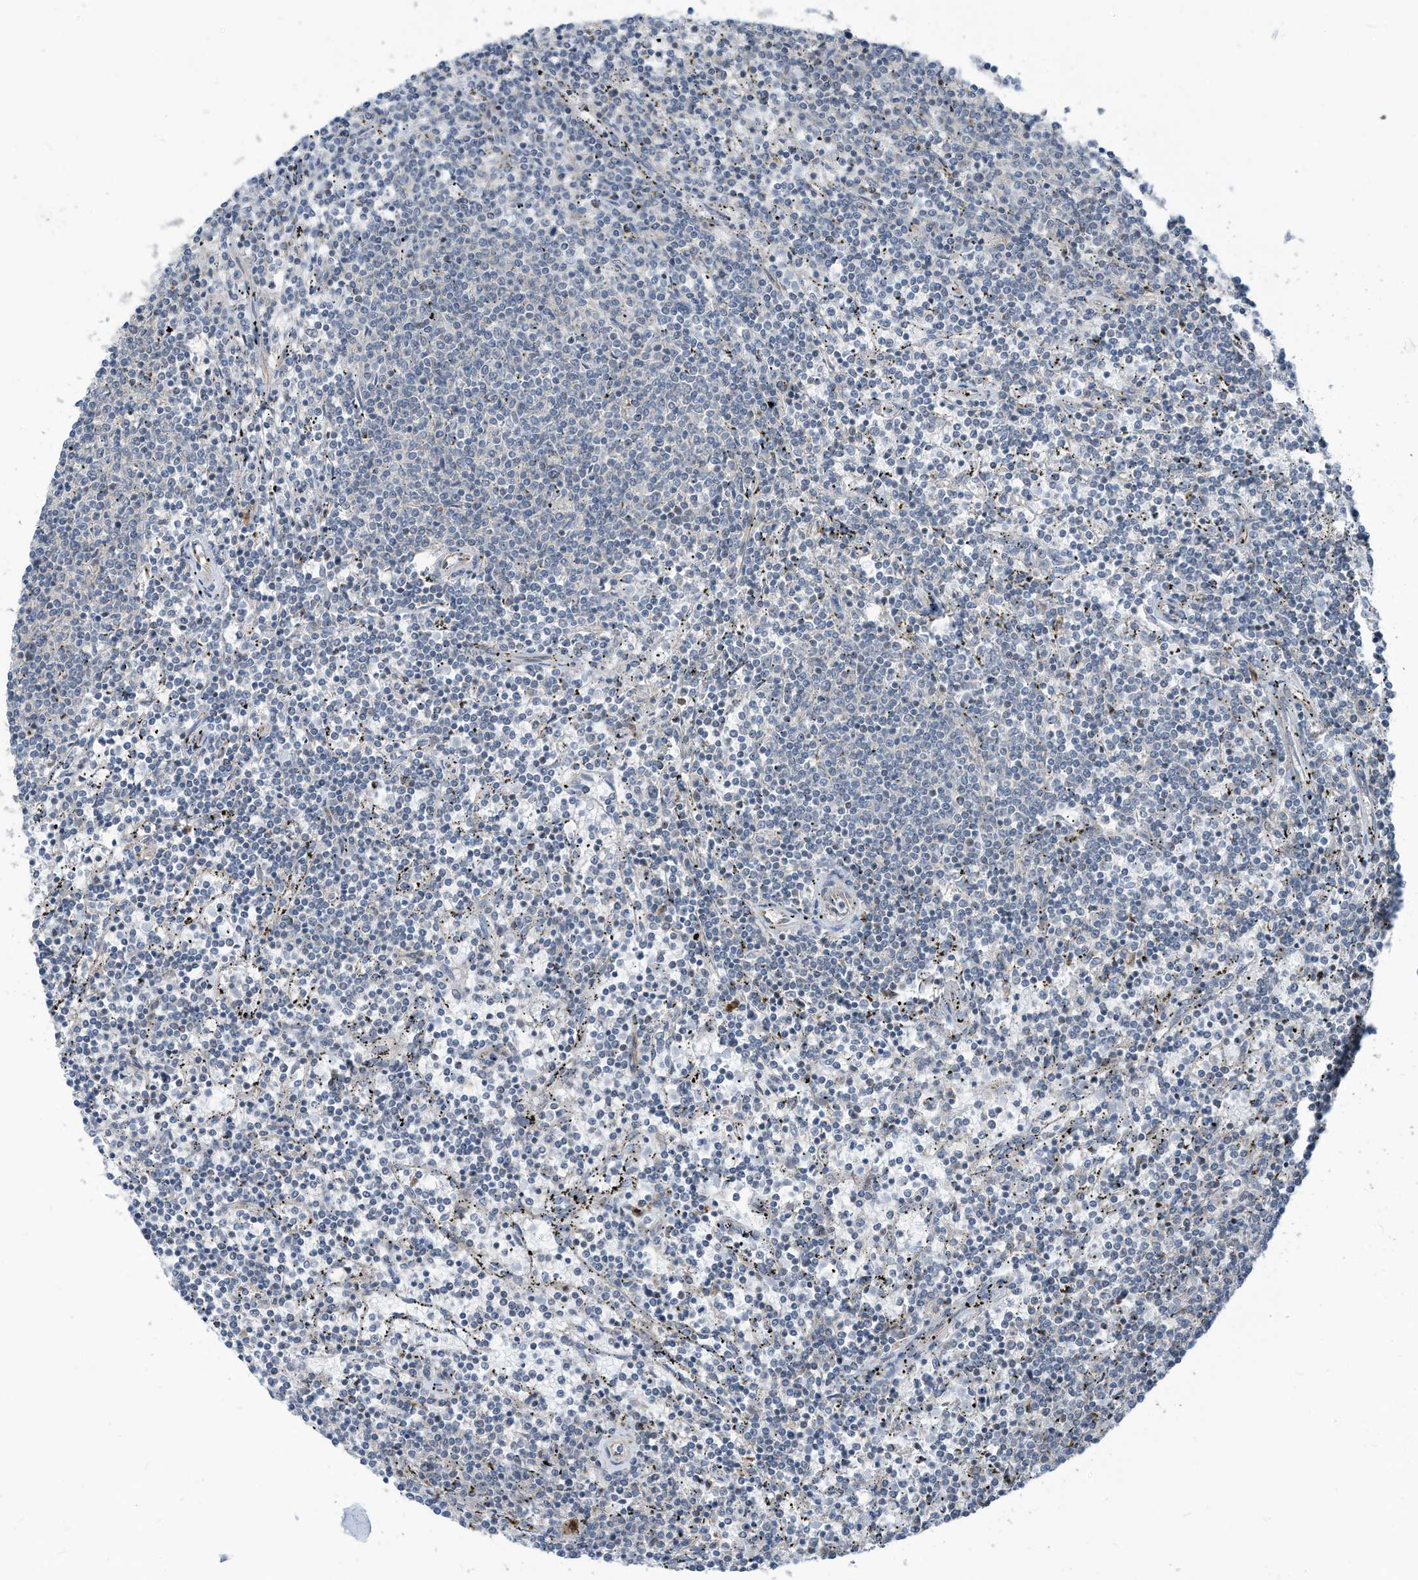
{"staining": {"intensity": "negative", "quantity": "none", "location": "none"}, "tissue": "lymphoma", "cell_type": "Tumor cells", "image_type": "cancer", "snomed": [{"axis": "morphology", "description": "Malignant lymphoma, non-Hodgkin's type, Low grade"}, {"axis": "topography", "description": "Spleen"}], "caption": "A high-resolution photomicrograph shows immunohistochemistry staining of malignant lymphoma, non-Hodgkin's type (low-grade), which demonstrates no significant positivity in tumor cells. (DAB immunohistochemistry (IHC) with hematoxylin counter stain).", "gene": "GPATCH3", "patient": {"sex": "female", "age": 50}}